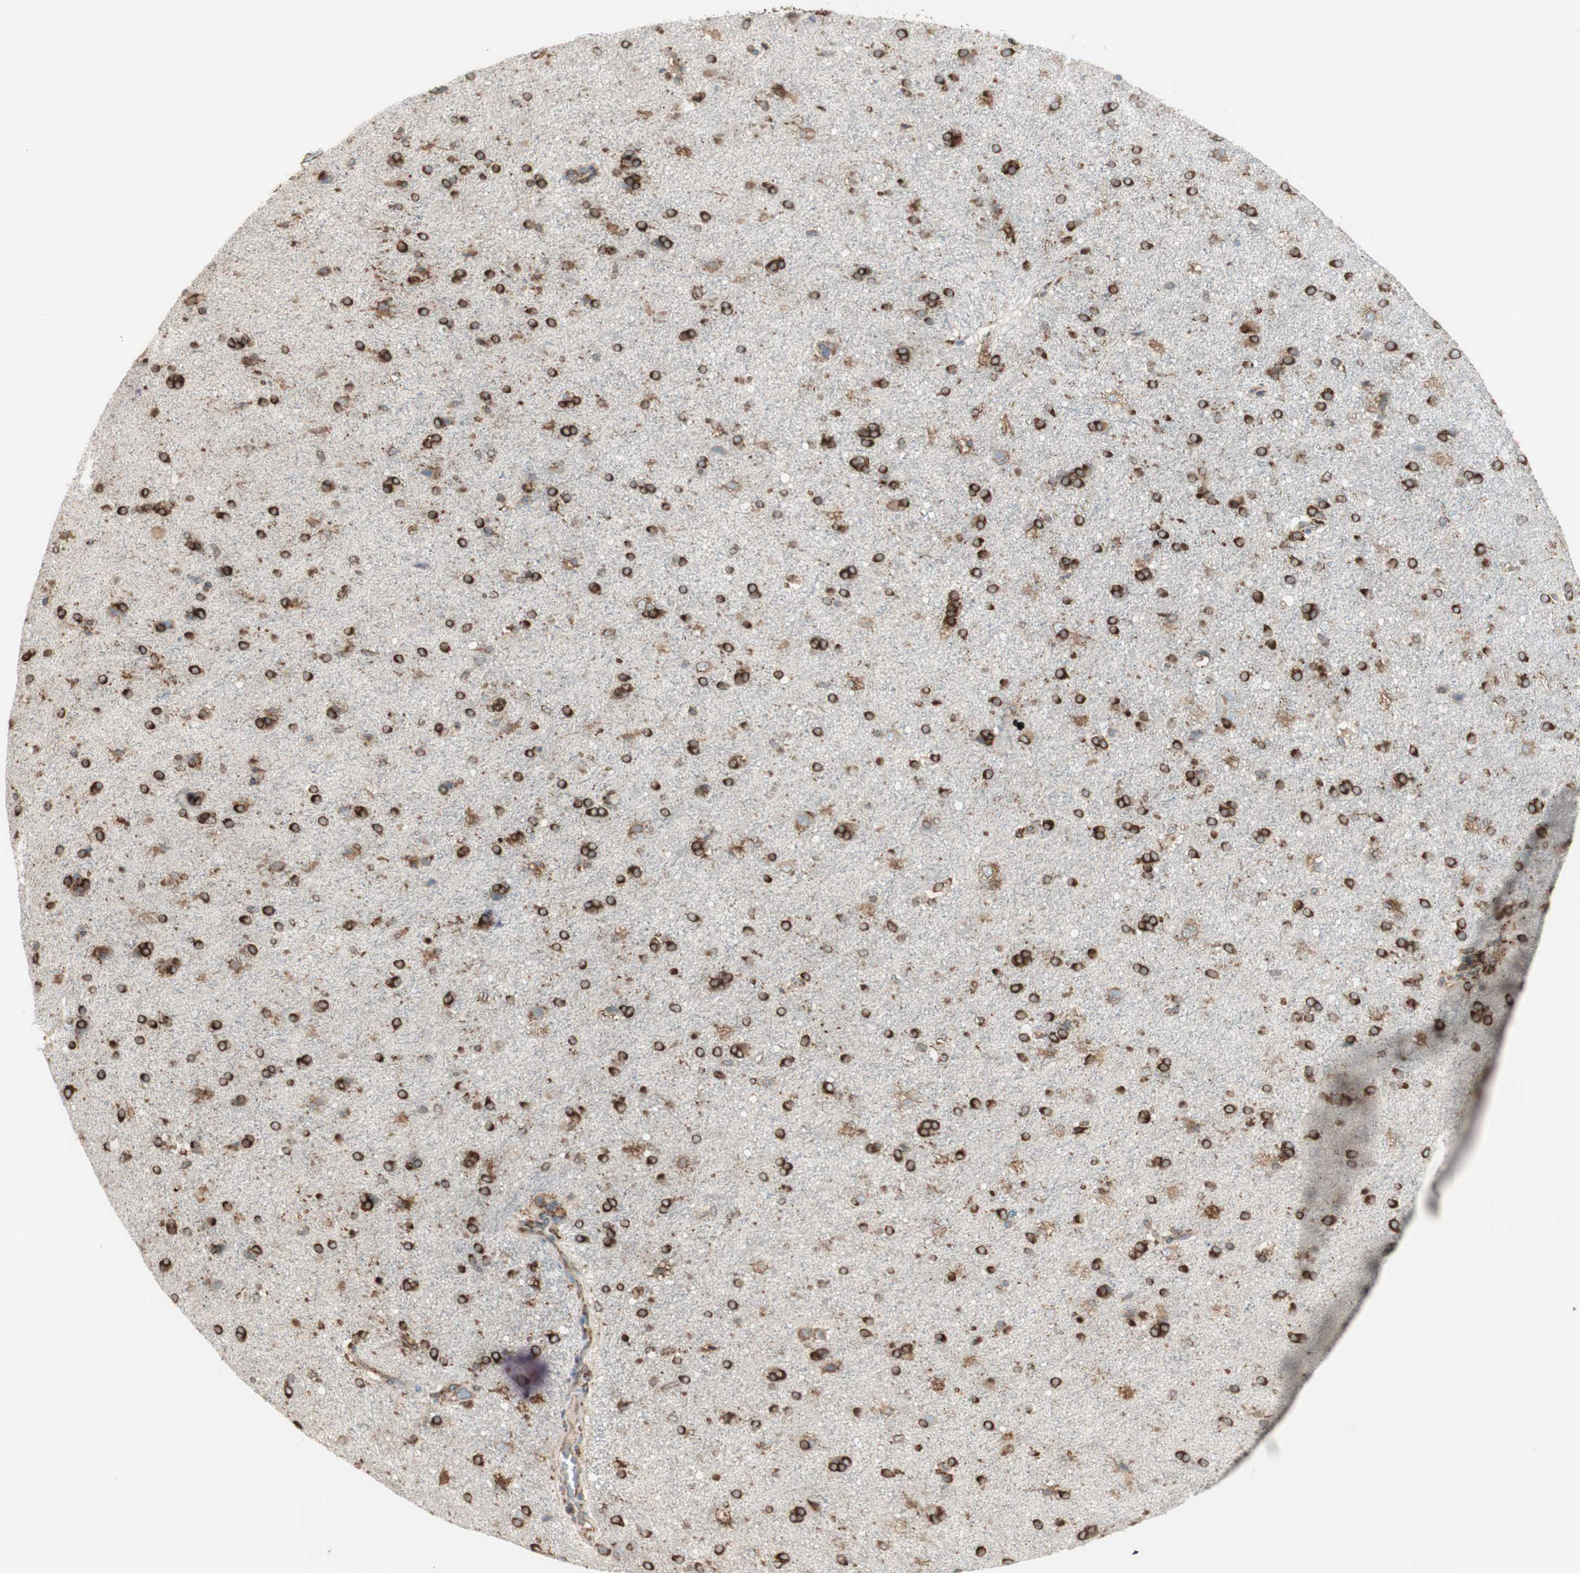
{"staining": {"intensity": "moderate", "quantity": ">75%", "location": "cytoplasmic/membranous"}, "tissue": "cerebral cortex", "cell_type": "Endothelial cells", "image_type": "normal", "snomed": [{"axis": "morphology", "description": "Normal tissue, NOS"}, {"axis": "topography", "description": "Cerebral cortex"}], "caption": "High-power microscopy captured an immunohistochemistry image of unremarkable cerebral cortex, revealing moderate cytoplasmic/membranous staining in approximately >75% of endothelial cells.", "gene": "RRBP1", "patient": {"sex": "male", "age": 62}}